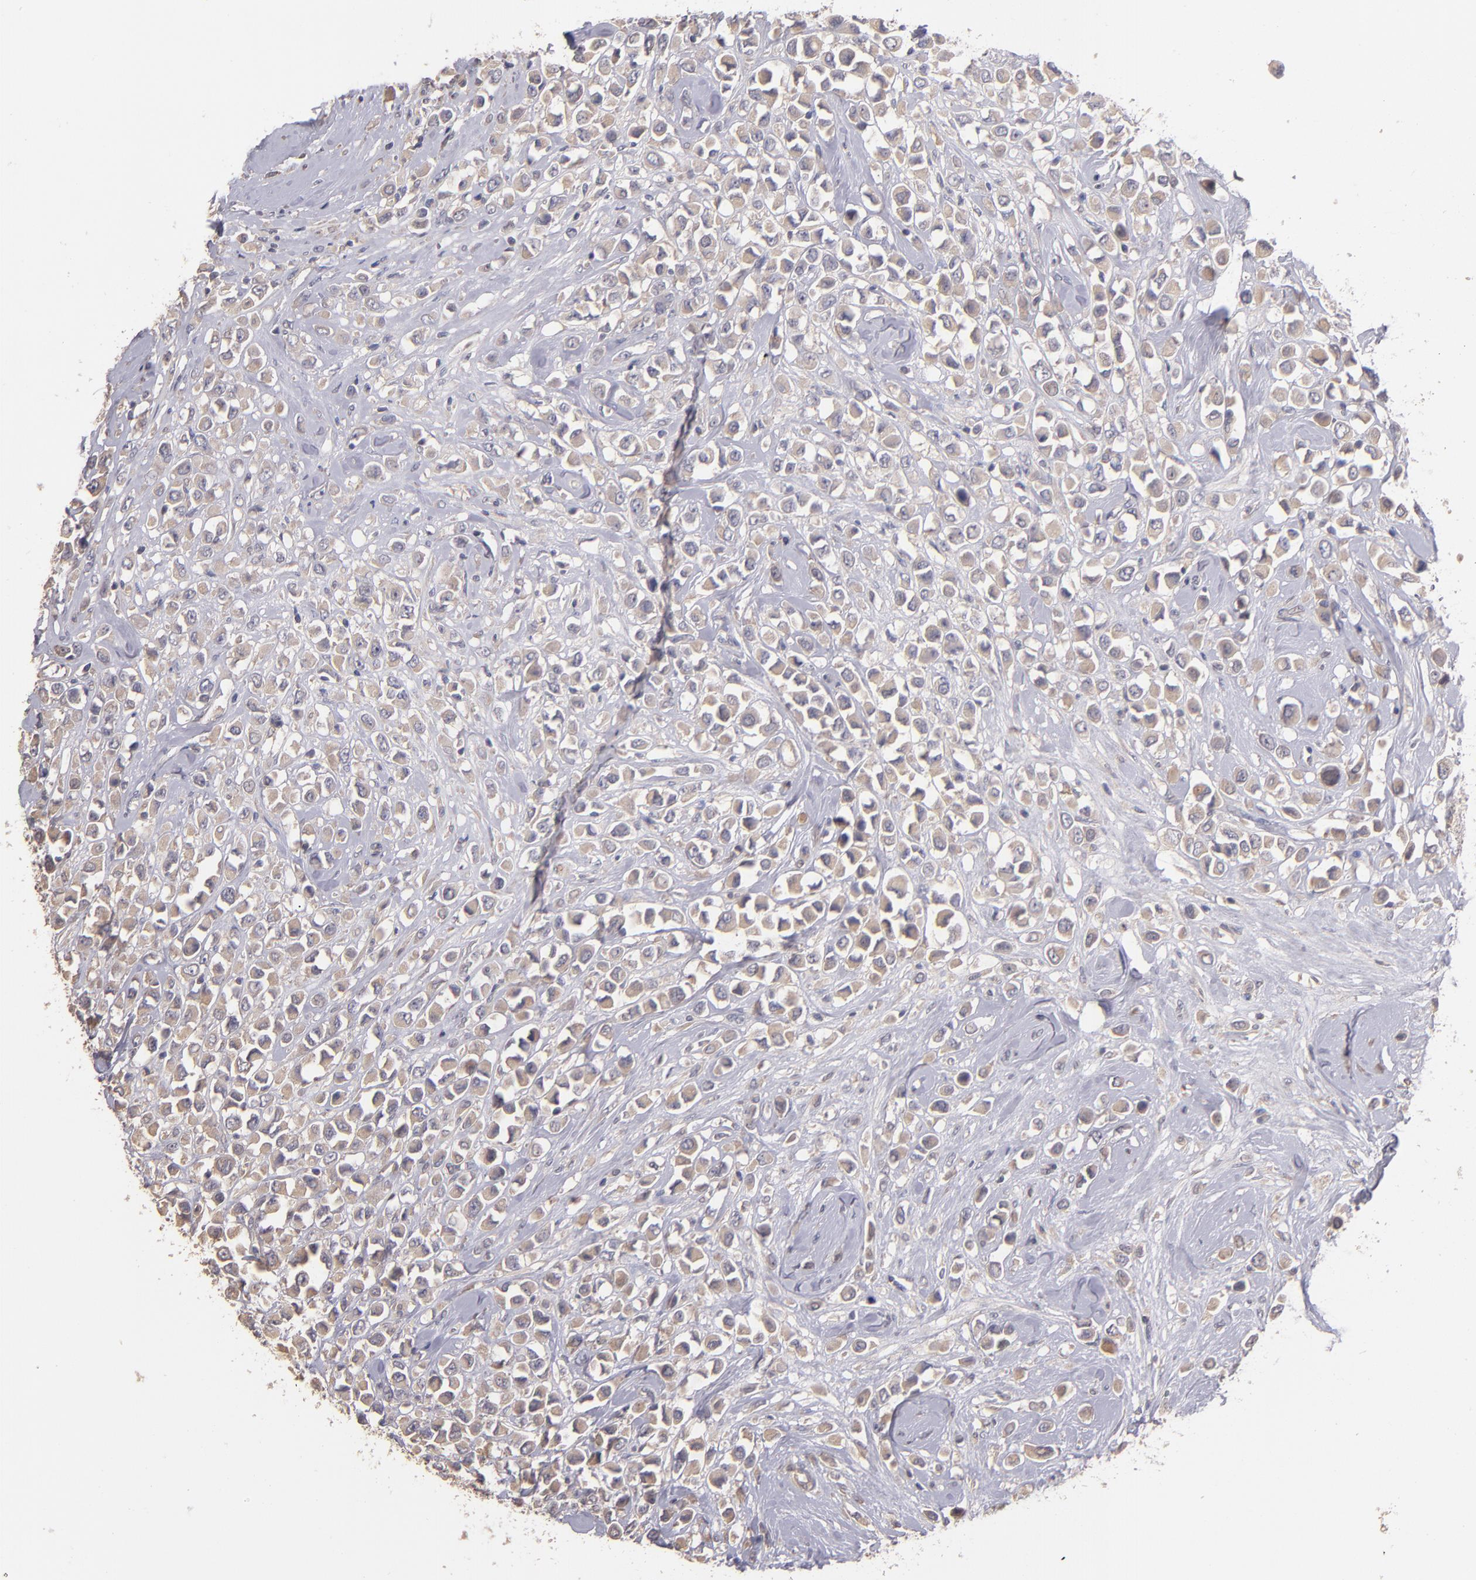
{"staining": {"intensity": "weak", "quantity": "25%-75%", "location": "cytoplasmic/membranous"}, "tissue": "breast cancer", "cell_type": "Tumor cells", "image_type": "cancer", "snomed": [{"axis": "morphology", "description": "Duct carcinoma"}, {"axis": "topography", "description": "Breast"}], "caption": "Tumor cells reveal low levels of weak cytoplasmic/membranous staining in approximately 25%-75% of cells in human breast cancer. The staining was performed using DAB, with brown indicating positive protein expression. Nuclei are stained blue with hematoxylin.", "gene": "GNAZ", "patient": {"sex": "female", "age": 61}}